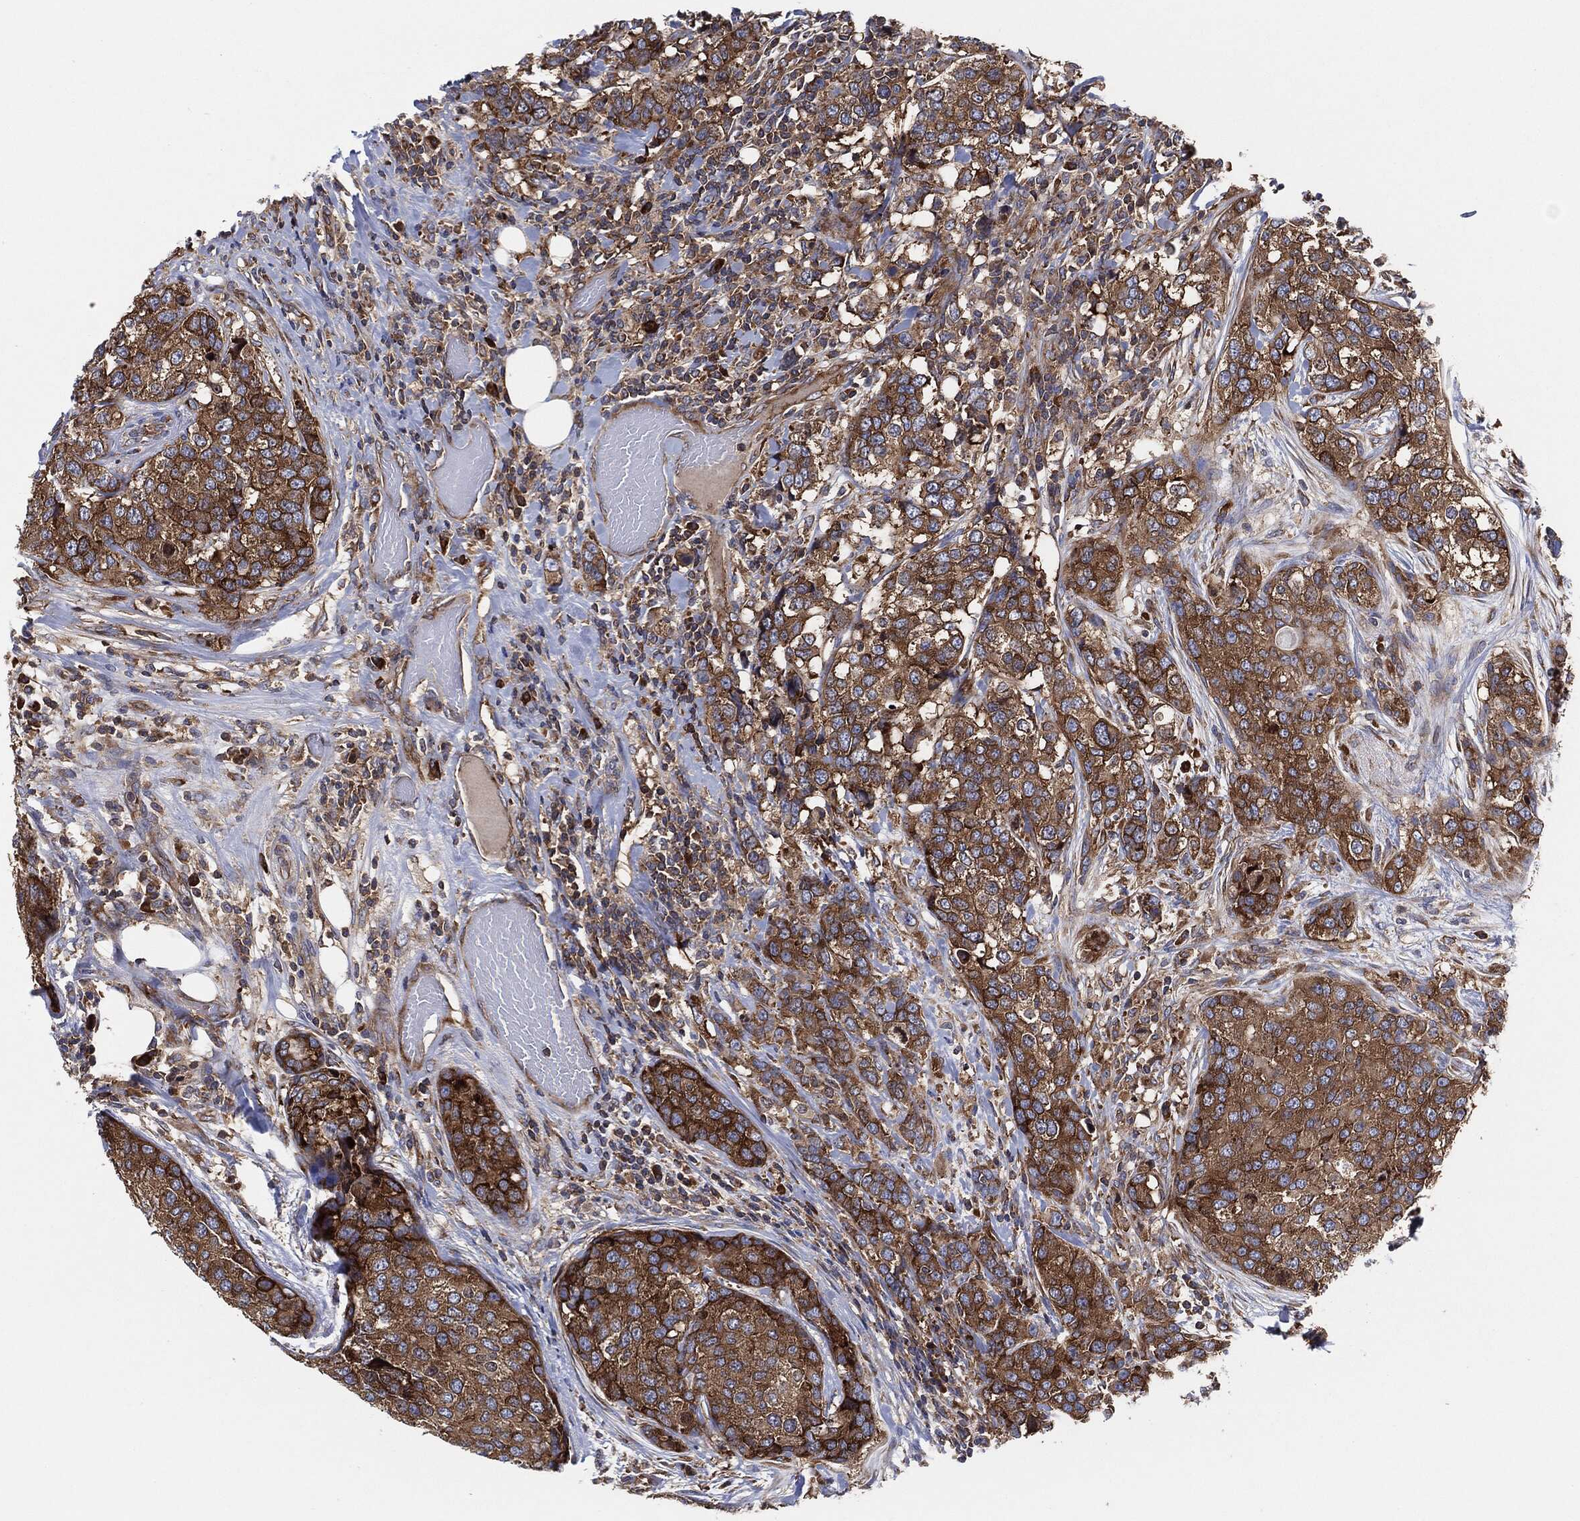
{"staining": {"intensity": "strong", "quantity": ">75%", "location": "cytoplasmic/membranous"}, "tissue": "breast cancer", "cell_type": "Tumor cells", "image_type": "cancer", "snomed": [{"axis": "morphology", "description": "Lobular carcinoma"}, {"axis": "topography", "description": "Breast"}], "caption": "A high amount of strong cytoplasmic/membranous expression is identified in about >75% of tumor cells in breast cancer tissue. (DAB (3,3'-diaminobenzidine) IHC, brown staining for protein, blue staining for nuclei).", "gene": "EIF2S2", "patient": {"sex": "female", "age": 59}}